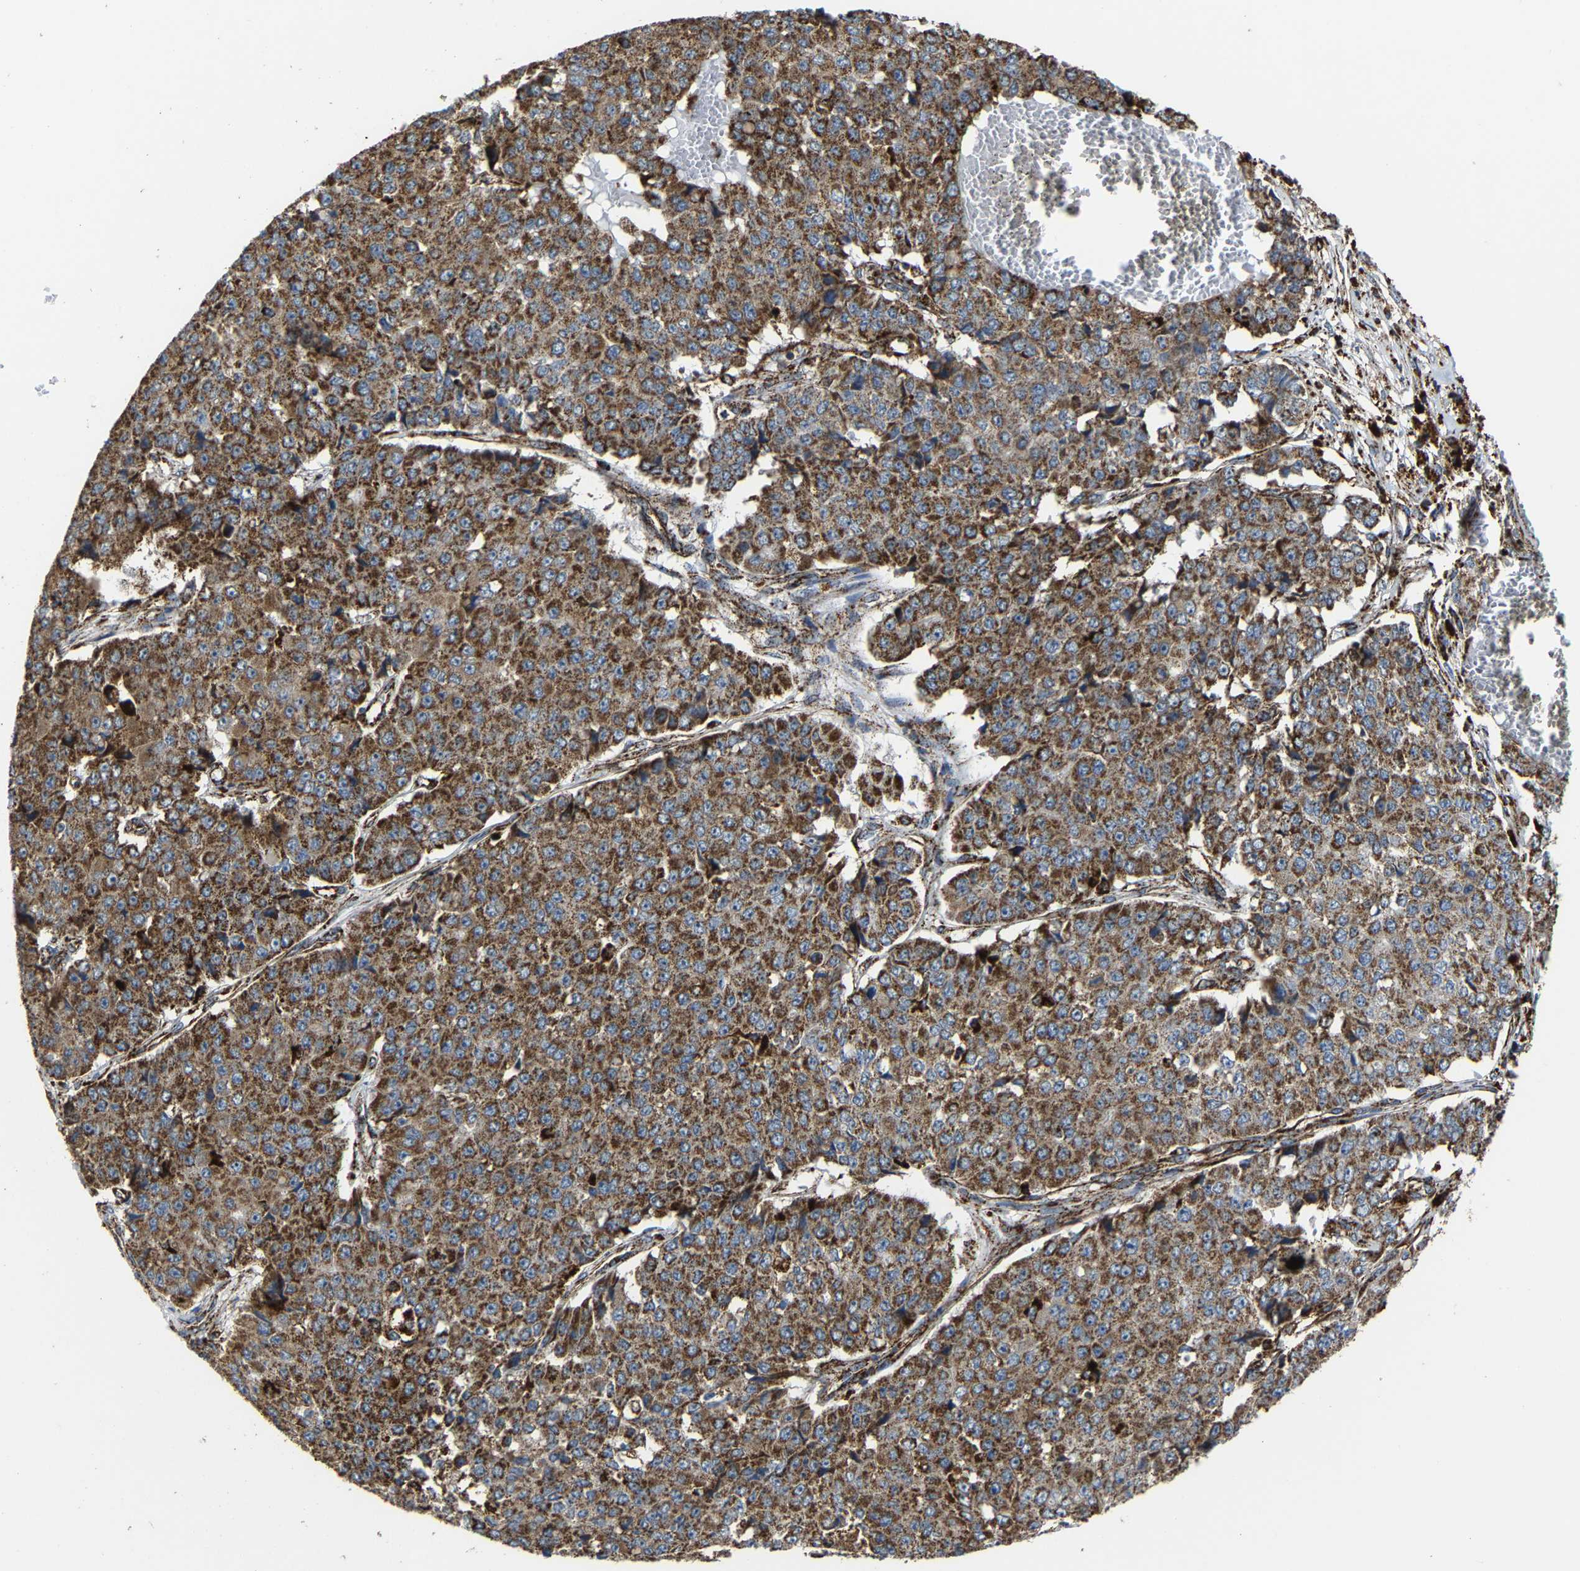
{"staining": {"intensity": "strong", "quantity": ">75%", "location": "cytoplasmic/membranous"}, "tissue": "pancreatic cancer", "cell_type": "Tumor cells", "image_type": "cancer", "snomed": [{"axis": "morphology", "description": "Adenocarcinoma, NOS"}, {"axis": "topography", "description": "Pancreas"}], "caption": "IHC micrograph of neoplastic tissue: human pancreatic cancer (adenocarcinoma) stained using IHC demonstrates high levels of strong protein expression localized specifically in the cytoplasmic/membranous of tumor cells, appearing as a cytoplasmic/membranous brown color.", "gene": "NDUFV3", "patient": {"sex": "male", "age": 50}}